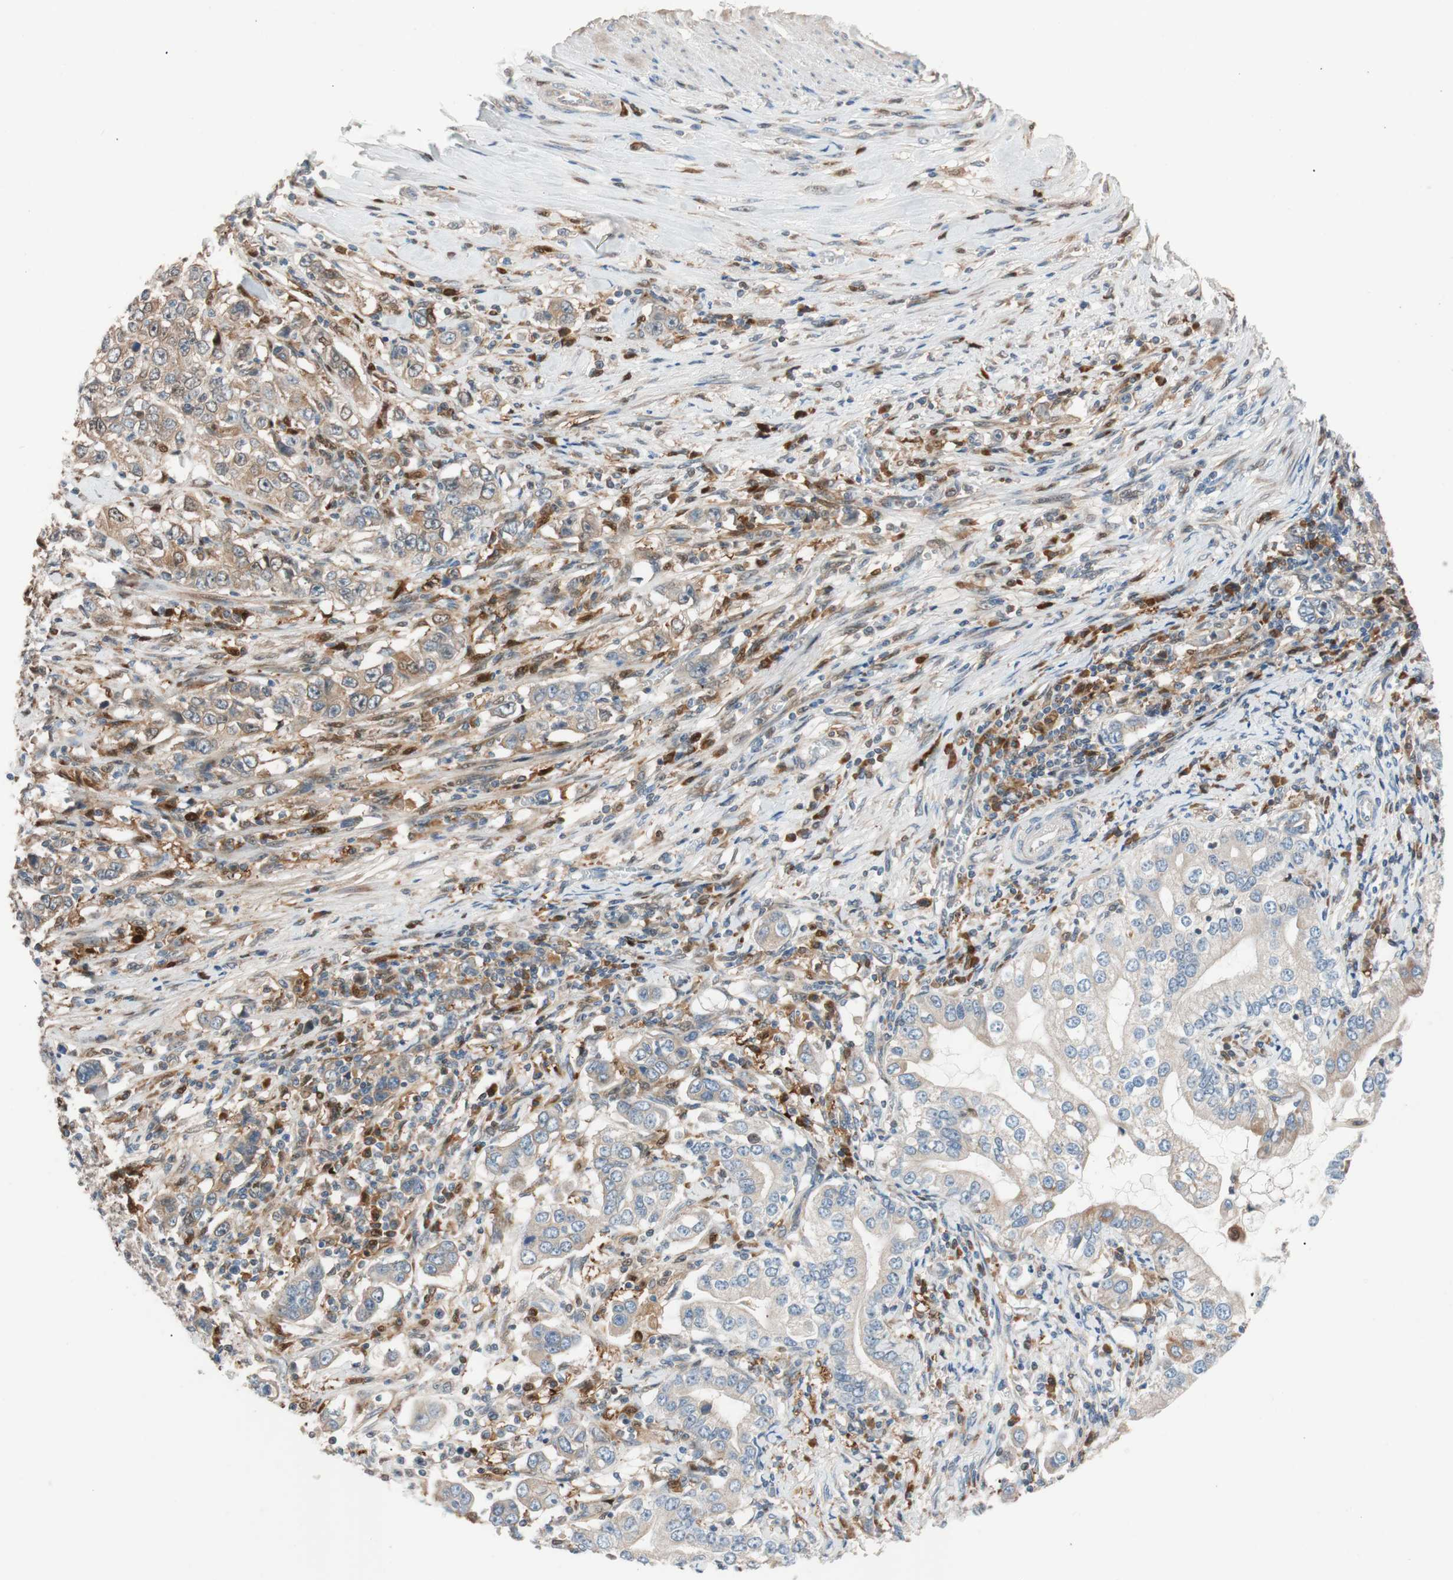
{"staining": {"intensity": "moderate", "quantity": "25%-75%", "location": "cytoplasmic/membranous"}, "tissue": "stomach cancer", "cell_type": "Tumor cells", "image_type": "cancer", "snomed": [{"axis": "morphology", "description": "Adenocarcinoma, NOS"}, {"axis": "topography", "description": "Stomach, lower"}], "caption": "The micrograph demonstrates immunohistochemical staining of stomach cancer (adenocarcinoma). There is moderate cytoplasmic/membranous expression is appreciated in approximately 25%-75% of tumor cells.", "gene": "FAAH", "patient": {"sex": "female", "age": 72}}